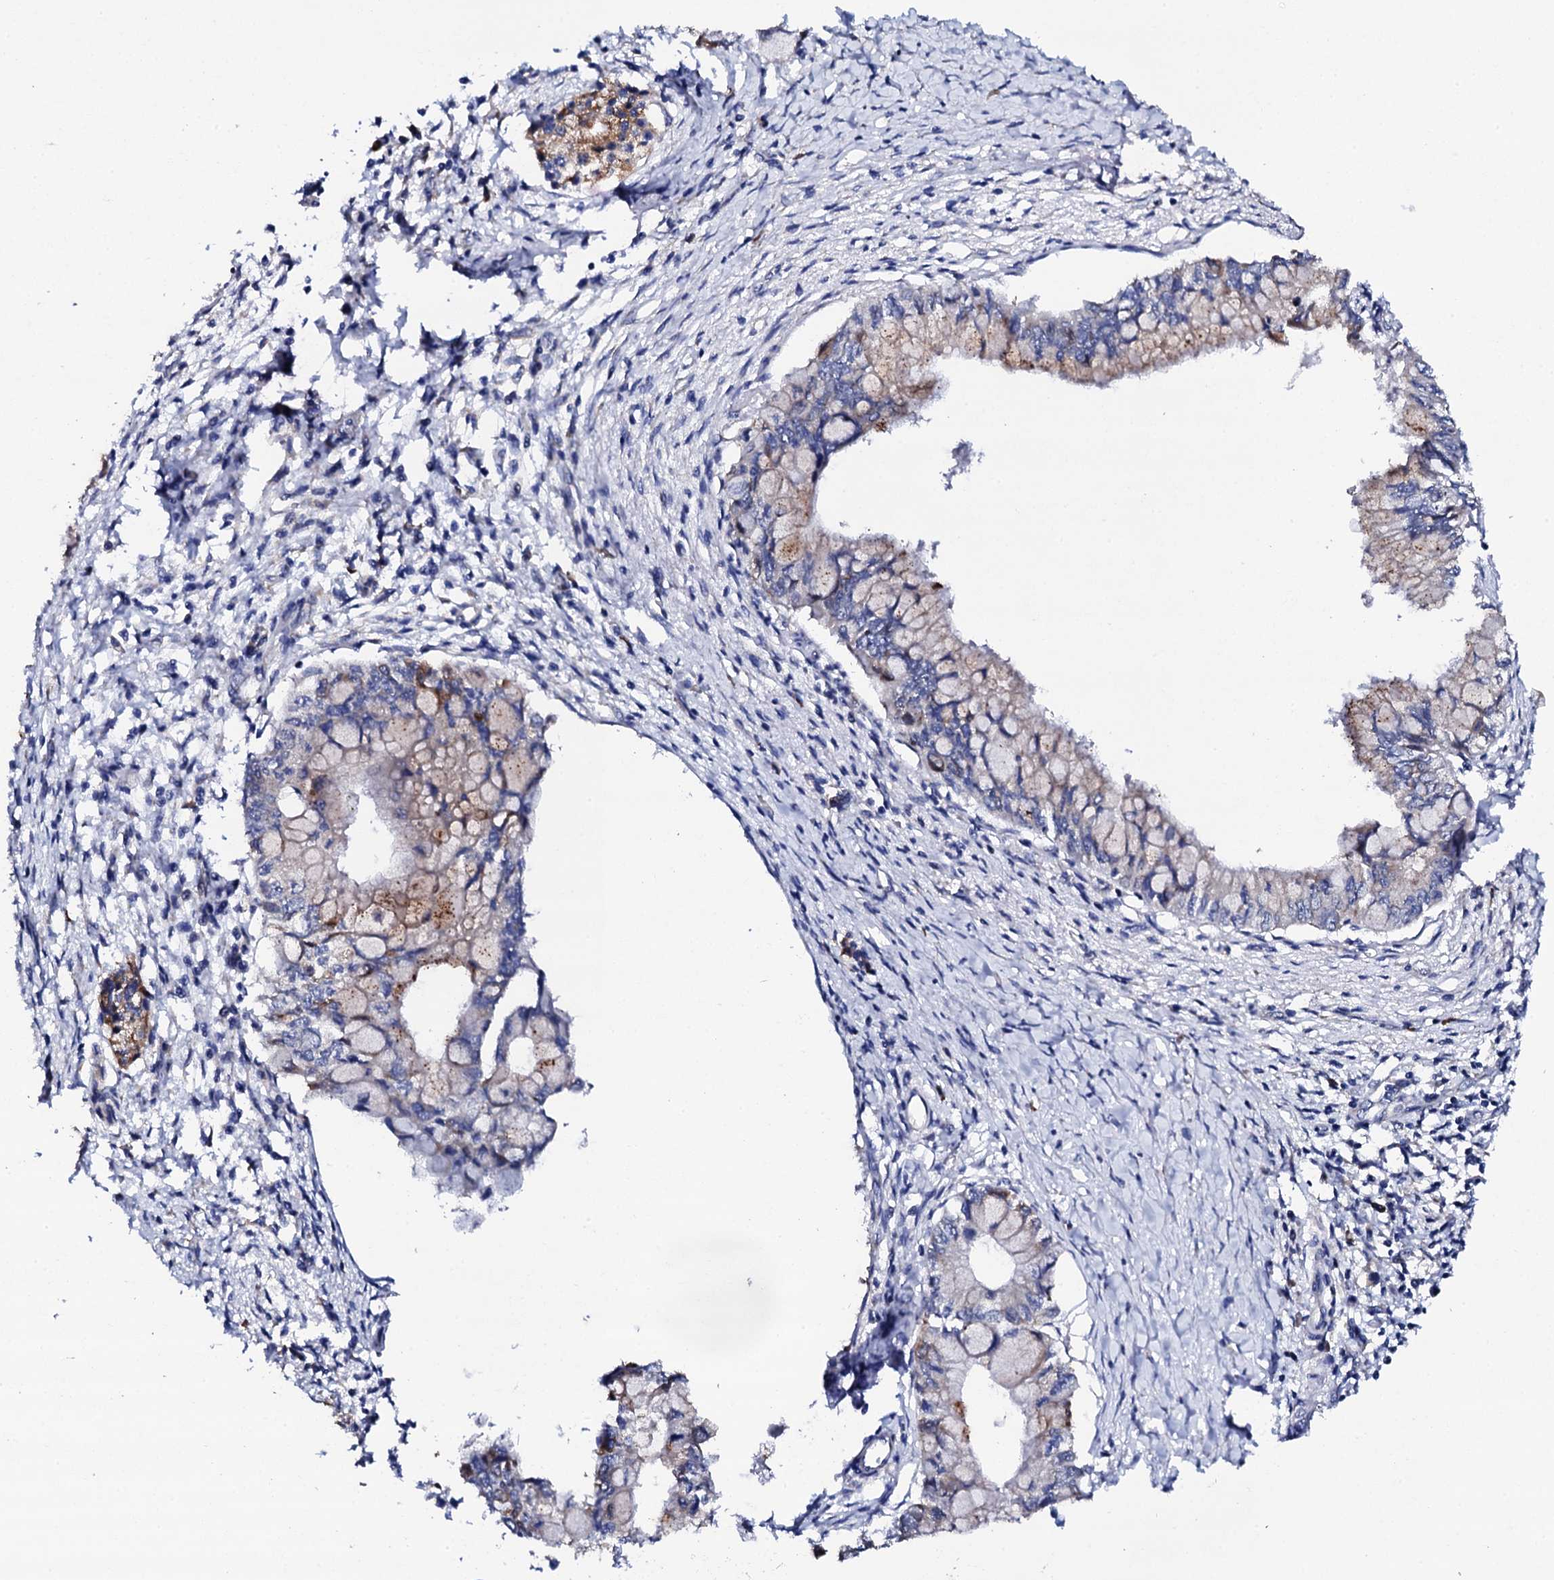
{"staining": {"intensity": "moderate", "quantity": "<25%", "location": "cytoplasmic/membranous"}, "tissue": "pancreatic cancer", "cell_type": "Tumor cells", "image_type": "cancer", "snomed": [{"axis": "morphology", "description": "Adenocarcinoma, NOS"}, {"axis": "topography", "description": "Pancreas"}], "caption": "A low amount of moderate cytoplasmic/membranous staining is seen in approximately <25% of tumor cells in adenocarcinoma (pancreatic) tissue.", "gene": "LIPT2", "patient": {"sex": "male", "age": 48}}